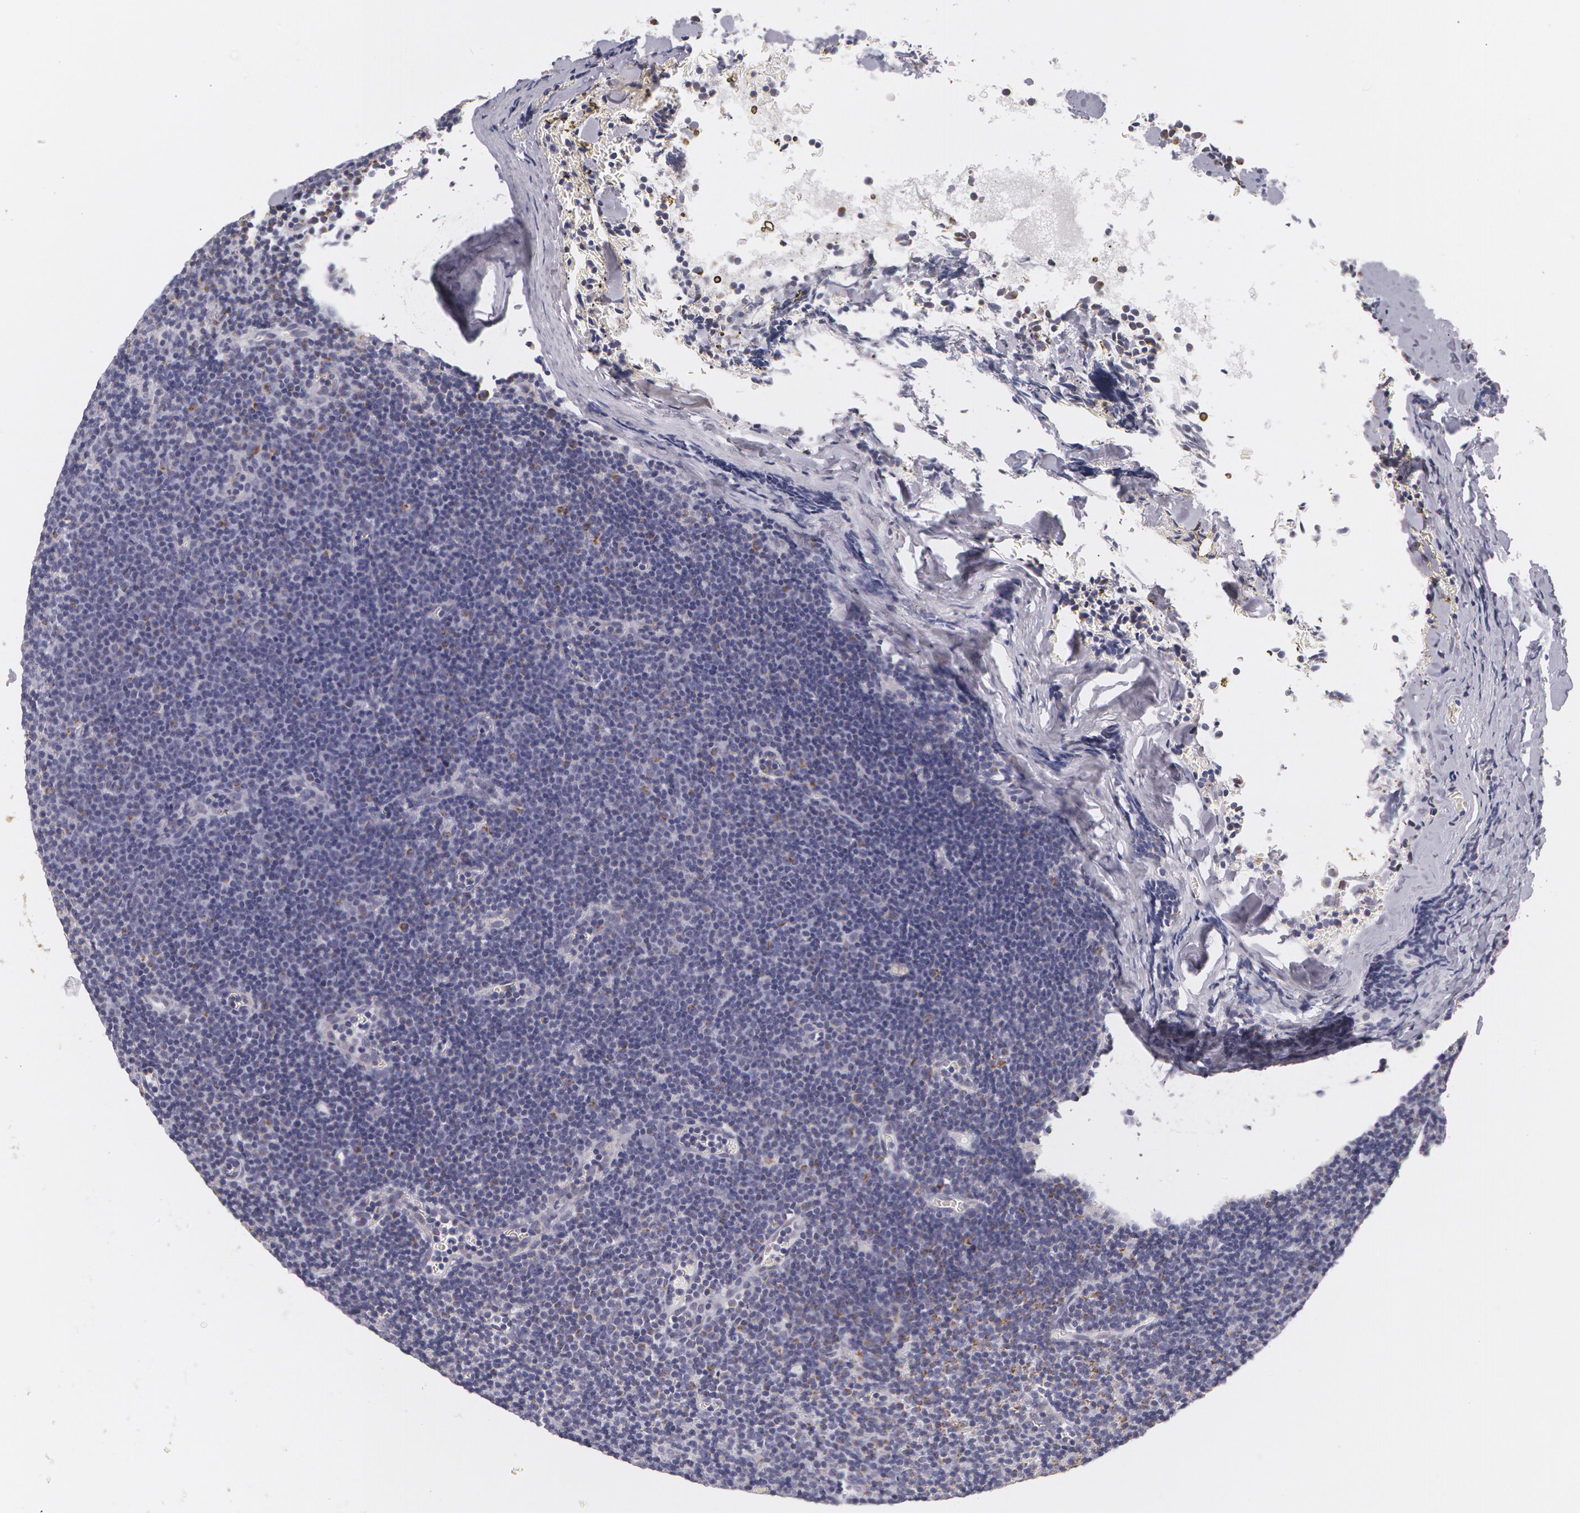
{"staining": {"intensity": "negative", "quantity": "none", "location": "none"}, "tissue": "lymphoma", "cell_type": "Tumor cells", "image_type": "cancer", "snomed": [{"axis": "morphology", "description": "Malignant lymphoma, non-Hodgkin's type, Low grade"}, {"axis": "topography", "description": "Lymph node"}], "caption": "Immunohistochemical staining of human lymphoma displays no significant staining in tumor cells. (Stains: DAB immunohistochemistry with hematoxylin counter stain, Microscopy: brightfield microscopy at high magnification).", "gene": "KRT18", "patient": {"sex": "male", "age": 57}}